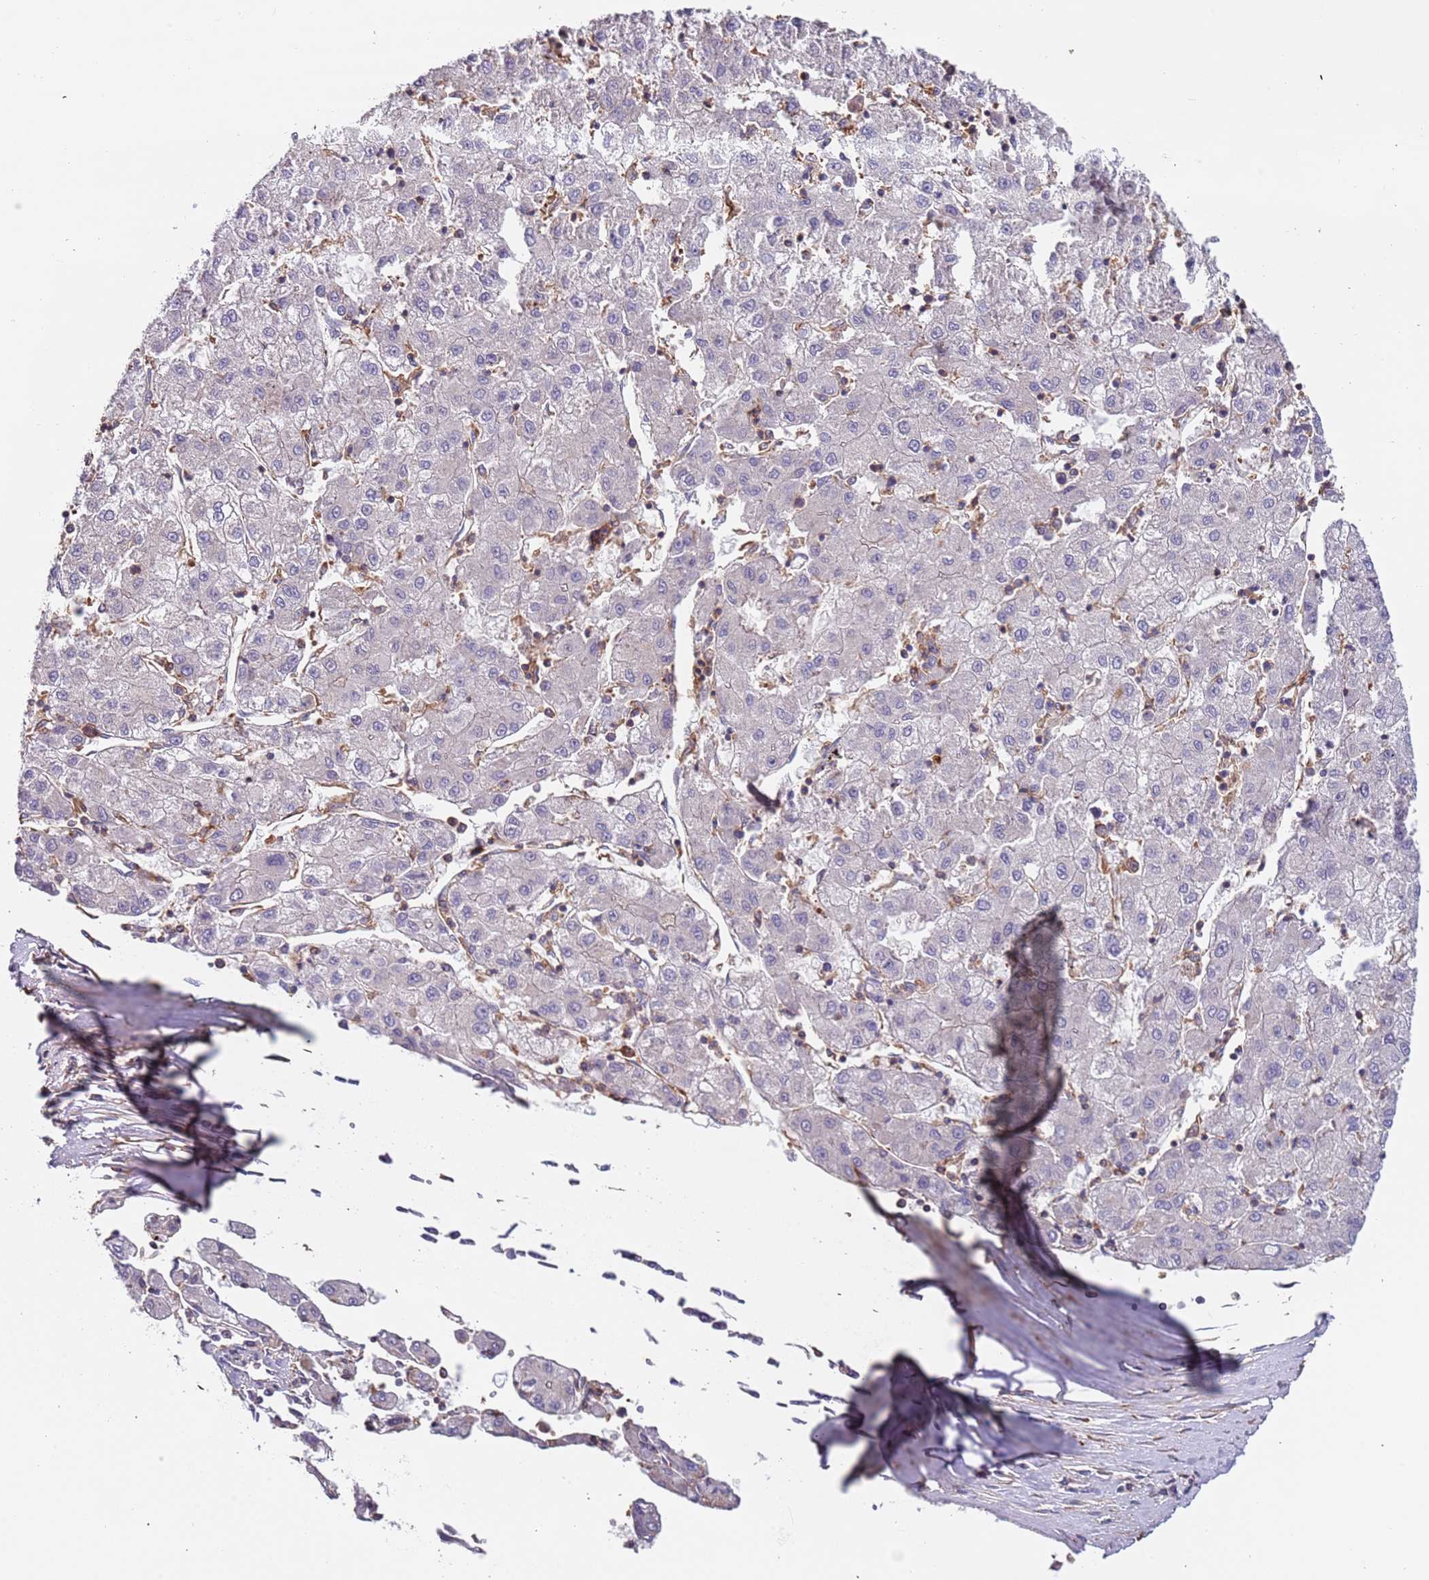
{"staining": {"intensity": "negative", "quantity": "none", "location": "none"}, "tissue": "liver cancer", "cell_type": "Tumor cells", "image_type": "cancer", "snomed": [{"axis": "morphology", "description": "Carcinoma, Hepatocellular, NOS"}, {"axis": "topography", "description": "Liver"}], "caption": "Histopathology image shows no significant protein expression in tumor cells of liver cancer.", "gene": "SYT4", "patient": {"sex": "male", "age": 72}}